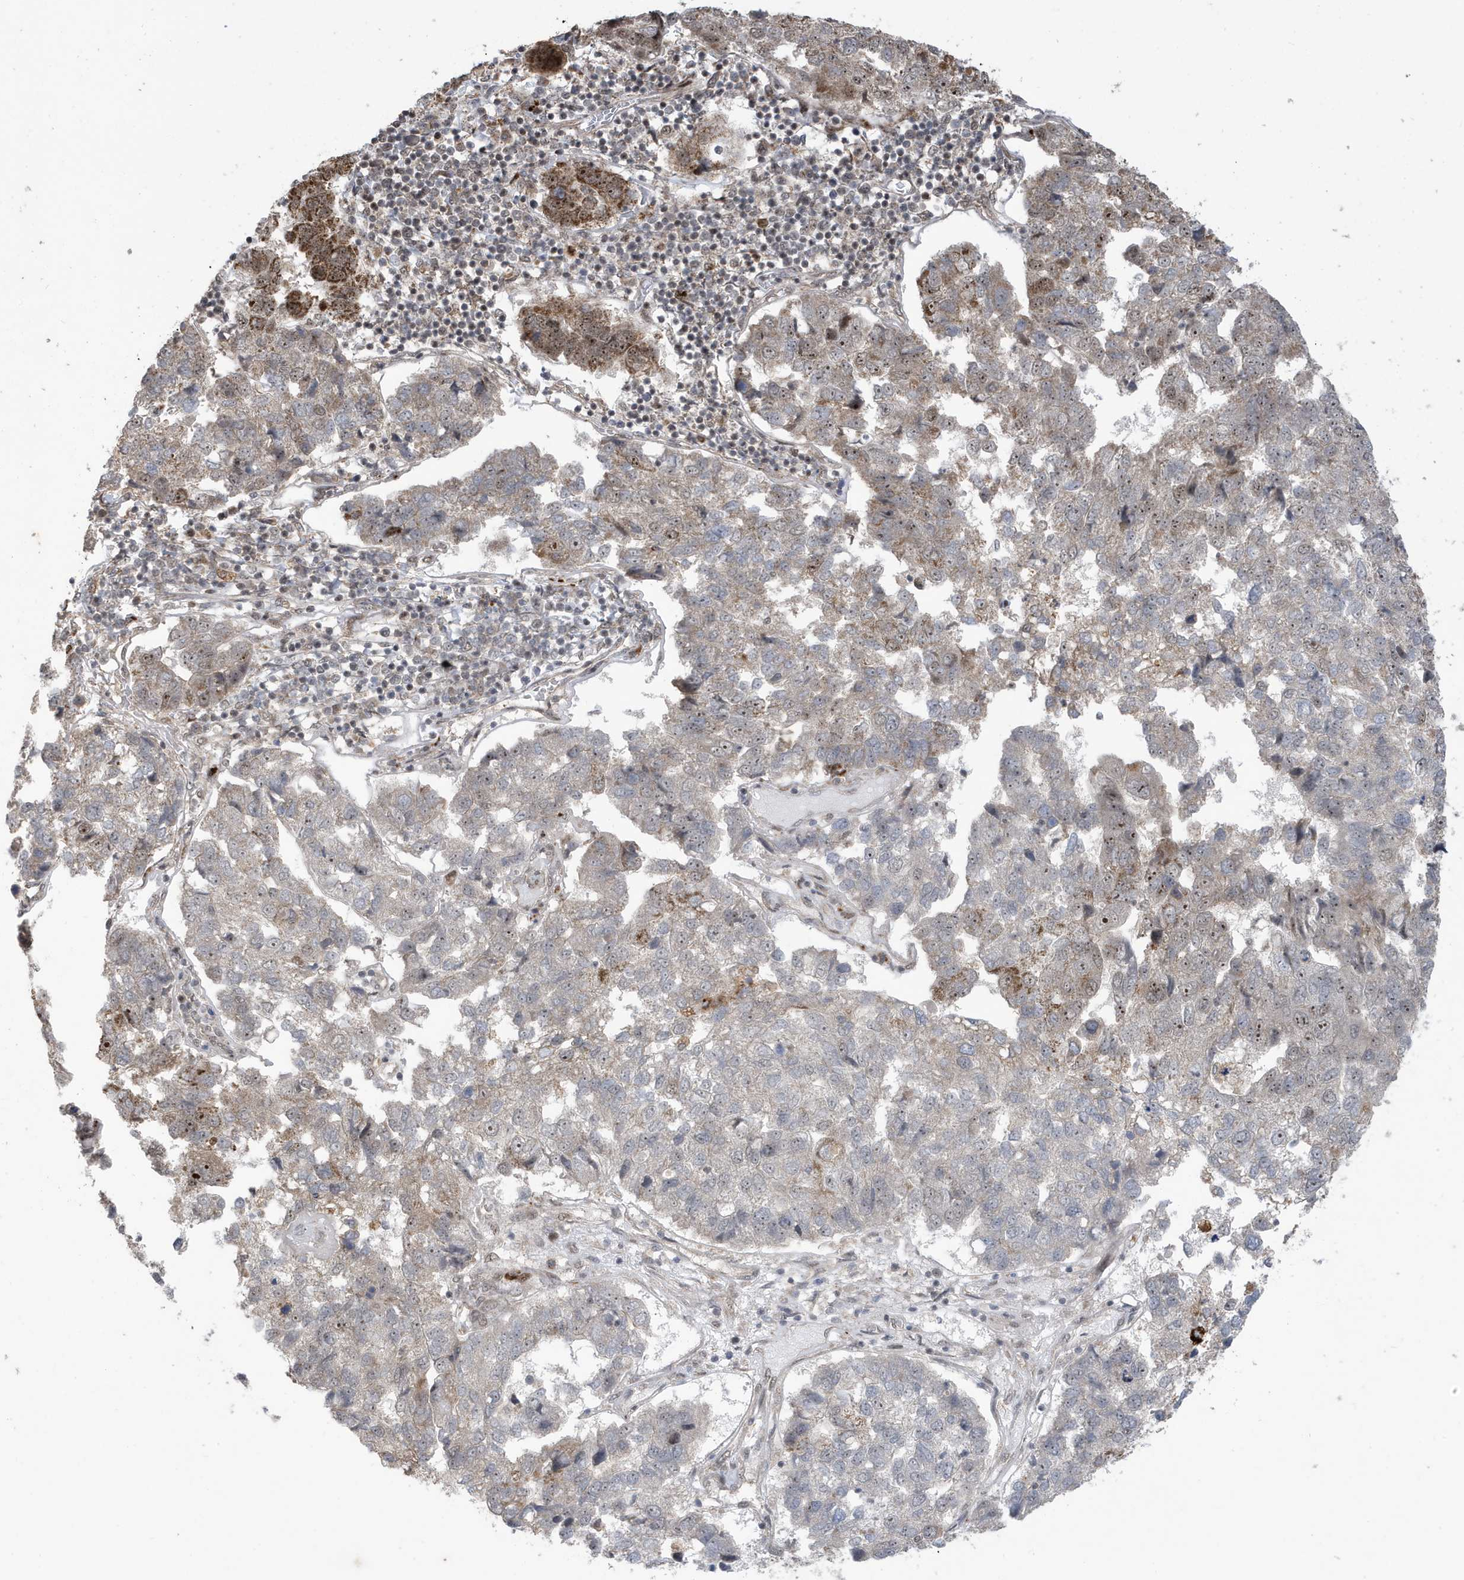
{"staining": {"intensity": "moderate", "quantity": "25%-75%", "location": "cytoplasmic/membranous,nuclear"}, "tissue": "pancreatic cancer", "cell_type": "Tumor cells", "image_type": "cancer", "snomed": [{"axis": "morphology", "description": "Adenocarcinoma, NOS"}, {"axis": "topography", "description": "Pancreas"}], "caption": "Adenocarcinoma (pancreatic) stained with a brown dye shows moderate cytoplasmic/membranous and nuclear positive staining in approximately 25%-75% of tumor cells.", "gene": "FAM9B", "patient": {"sex": "female", "age": 61}}